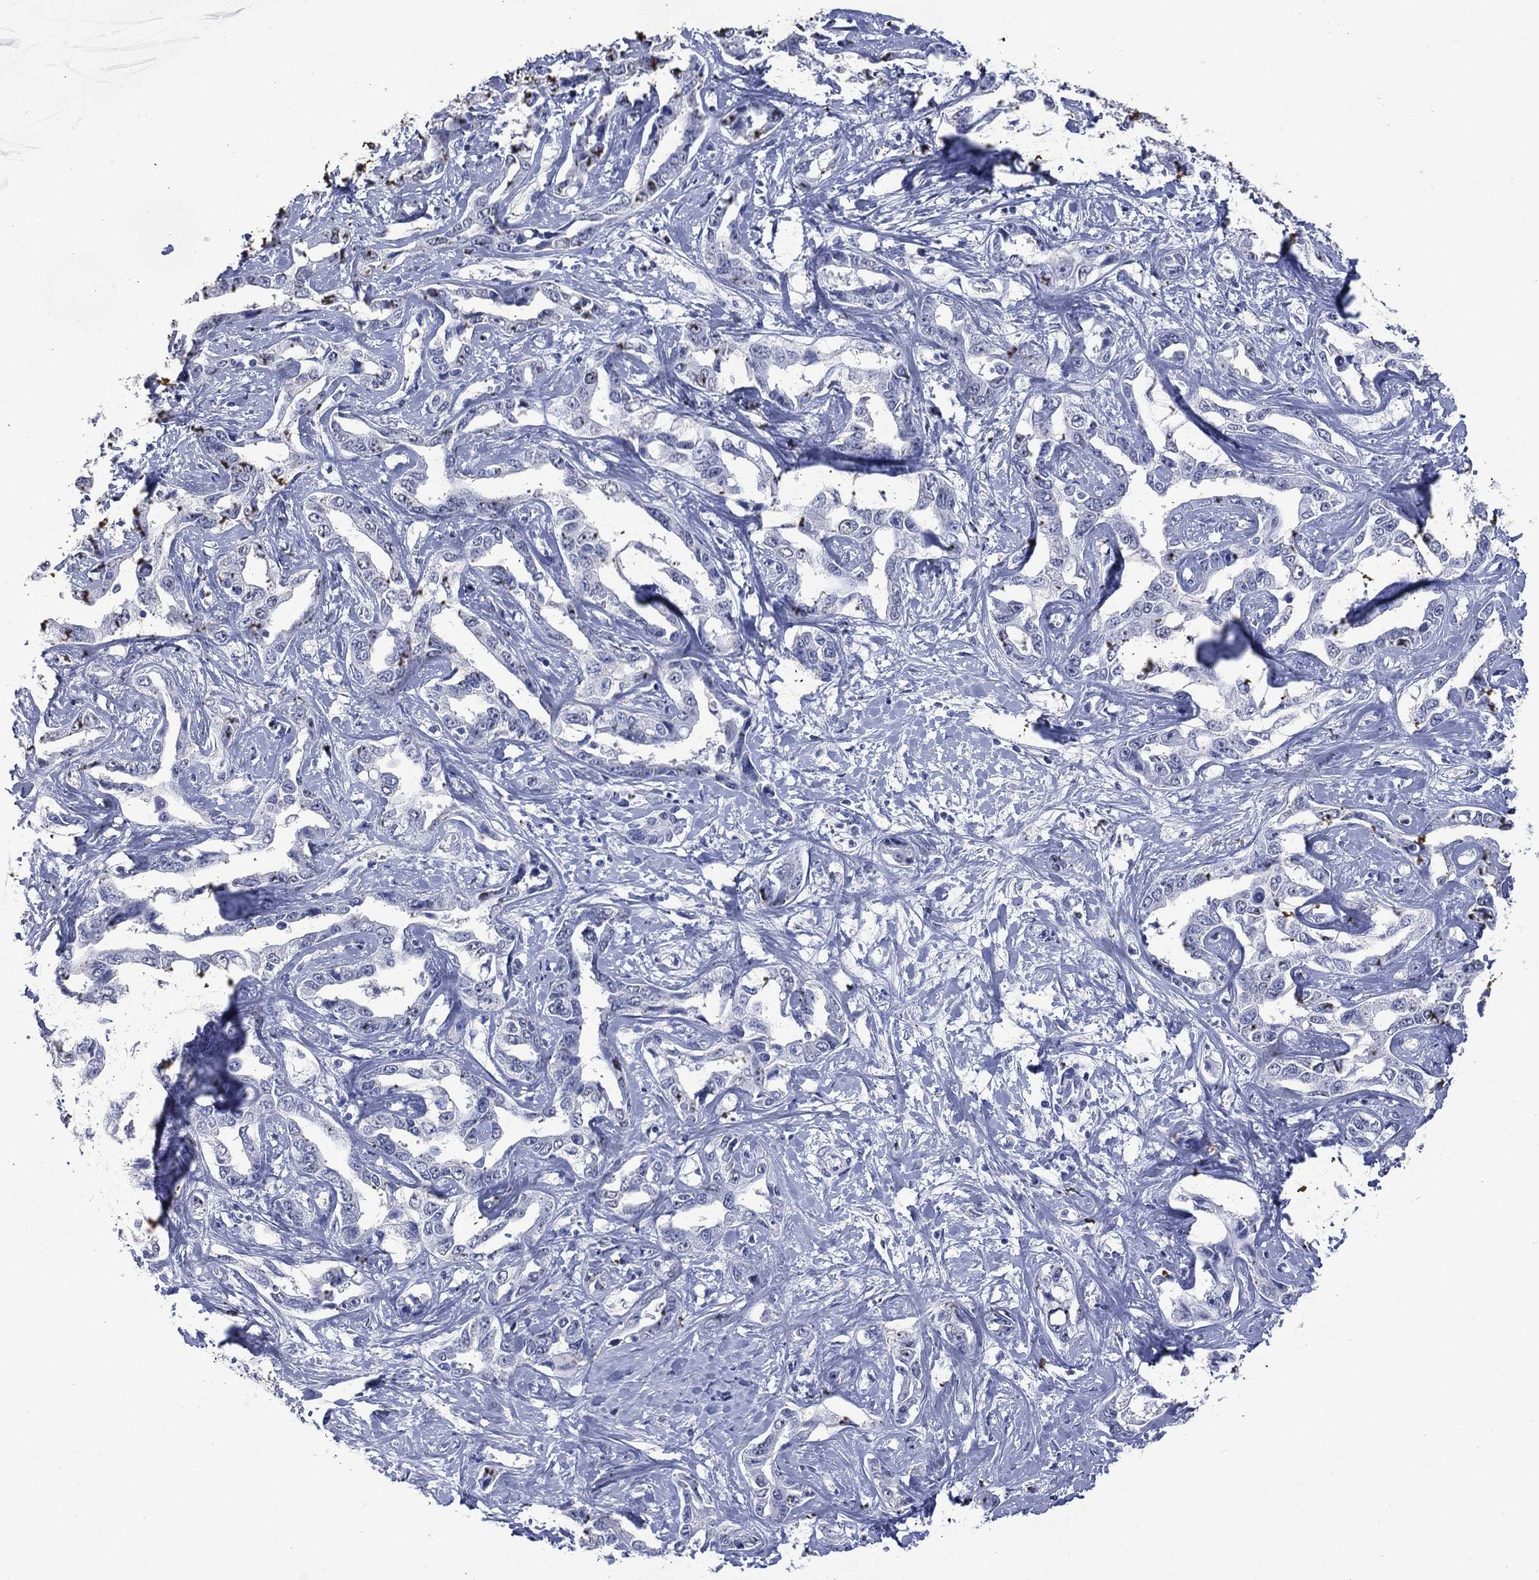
{"staining": {"intensity": "negative", "quantity": "none", "location": "none"}, "tissue": "liver cancer", "cell_type": "Tumor cells", "image_type": "cancer", "snomed": [{"axis": "morphology", "description": "Cholangiocarcinoma"}, {"axis": "topography", "description": "Liver"}], "caption": "Tumor cells are negative for brown protein staining in liver cancer.", "gene": "DSG1", "patient": {"sex": "male", "age": 59}}